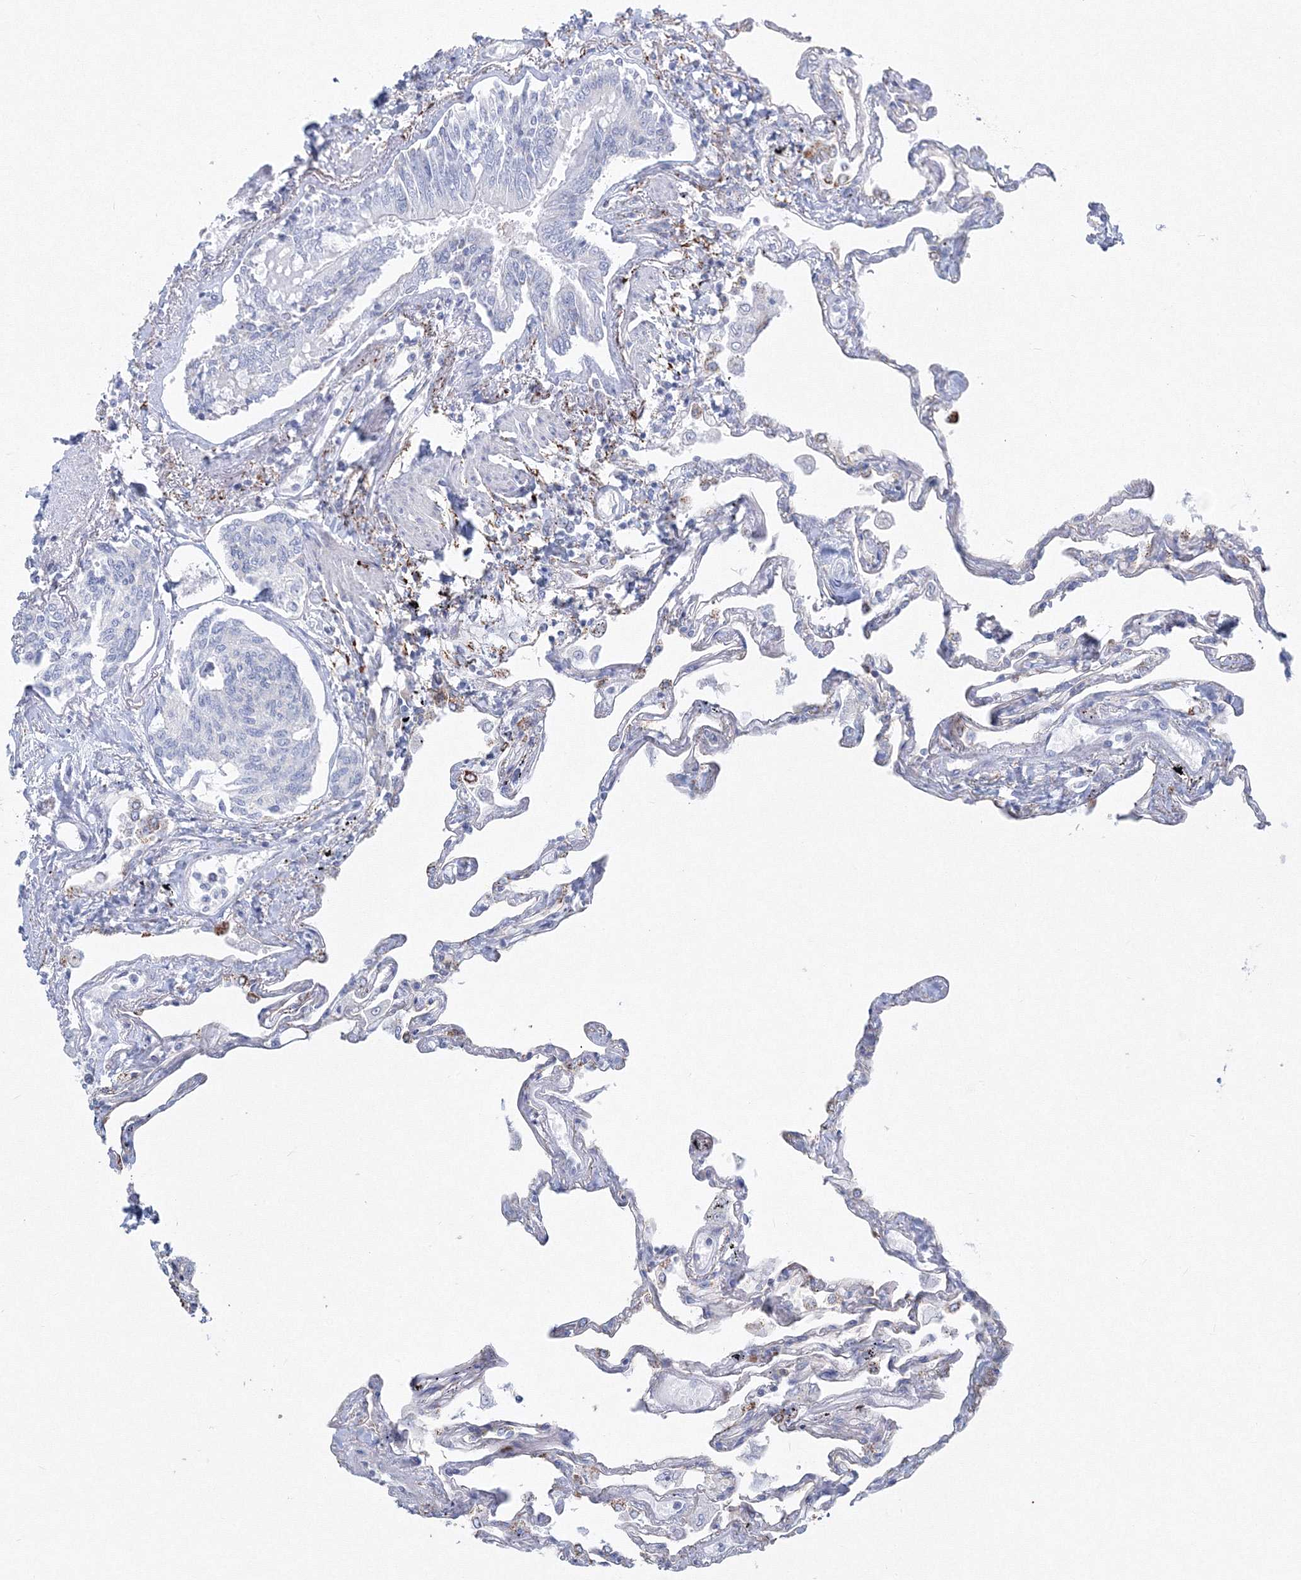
{"staining": {"intensity": "moderate", "quantity": "<25%", "location": "cytoplasmic/membranous"}, "tissue": "lung", "cell_type": "Alveolar cells", "image_type": "normal", "snomed": [{"axis": "morphology", "description": "Normal tissue, NOS"}, {"axis": "topography", "description": "Lung"}], "caption": "Lung stained for a protein demonstrates moderate cytoplasmic/membranous positivity in alveolar cells. The staining is performed using DAB (3,3'-diaminobenzidine) brown chromogen to label protein expression. The nuclei are counter-stained blue using hematoxylin.", "gene": "WDR49", "patient": {"sex": "female", "age": 67}}